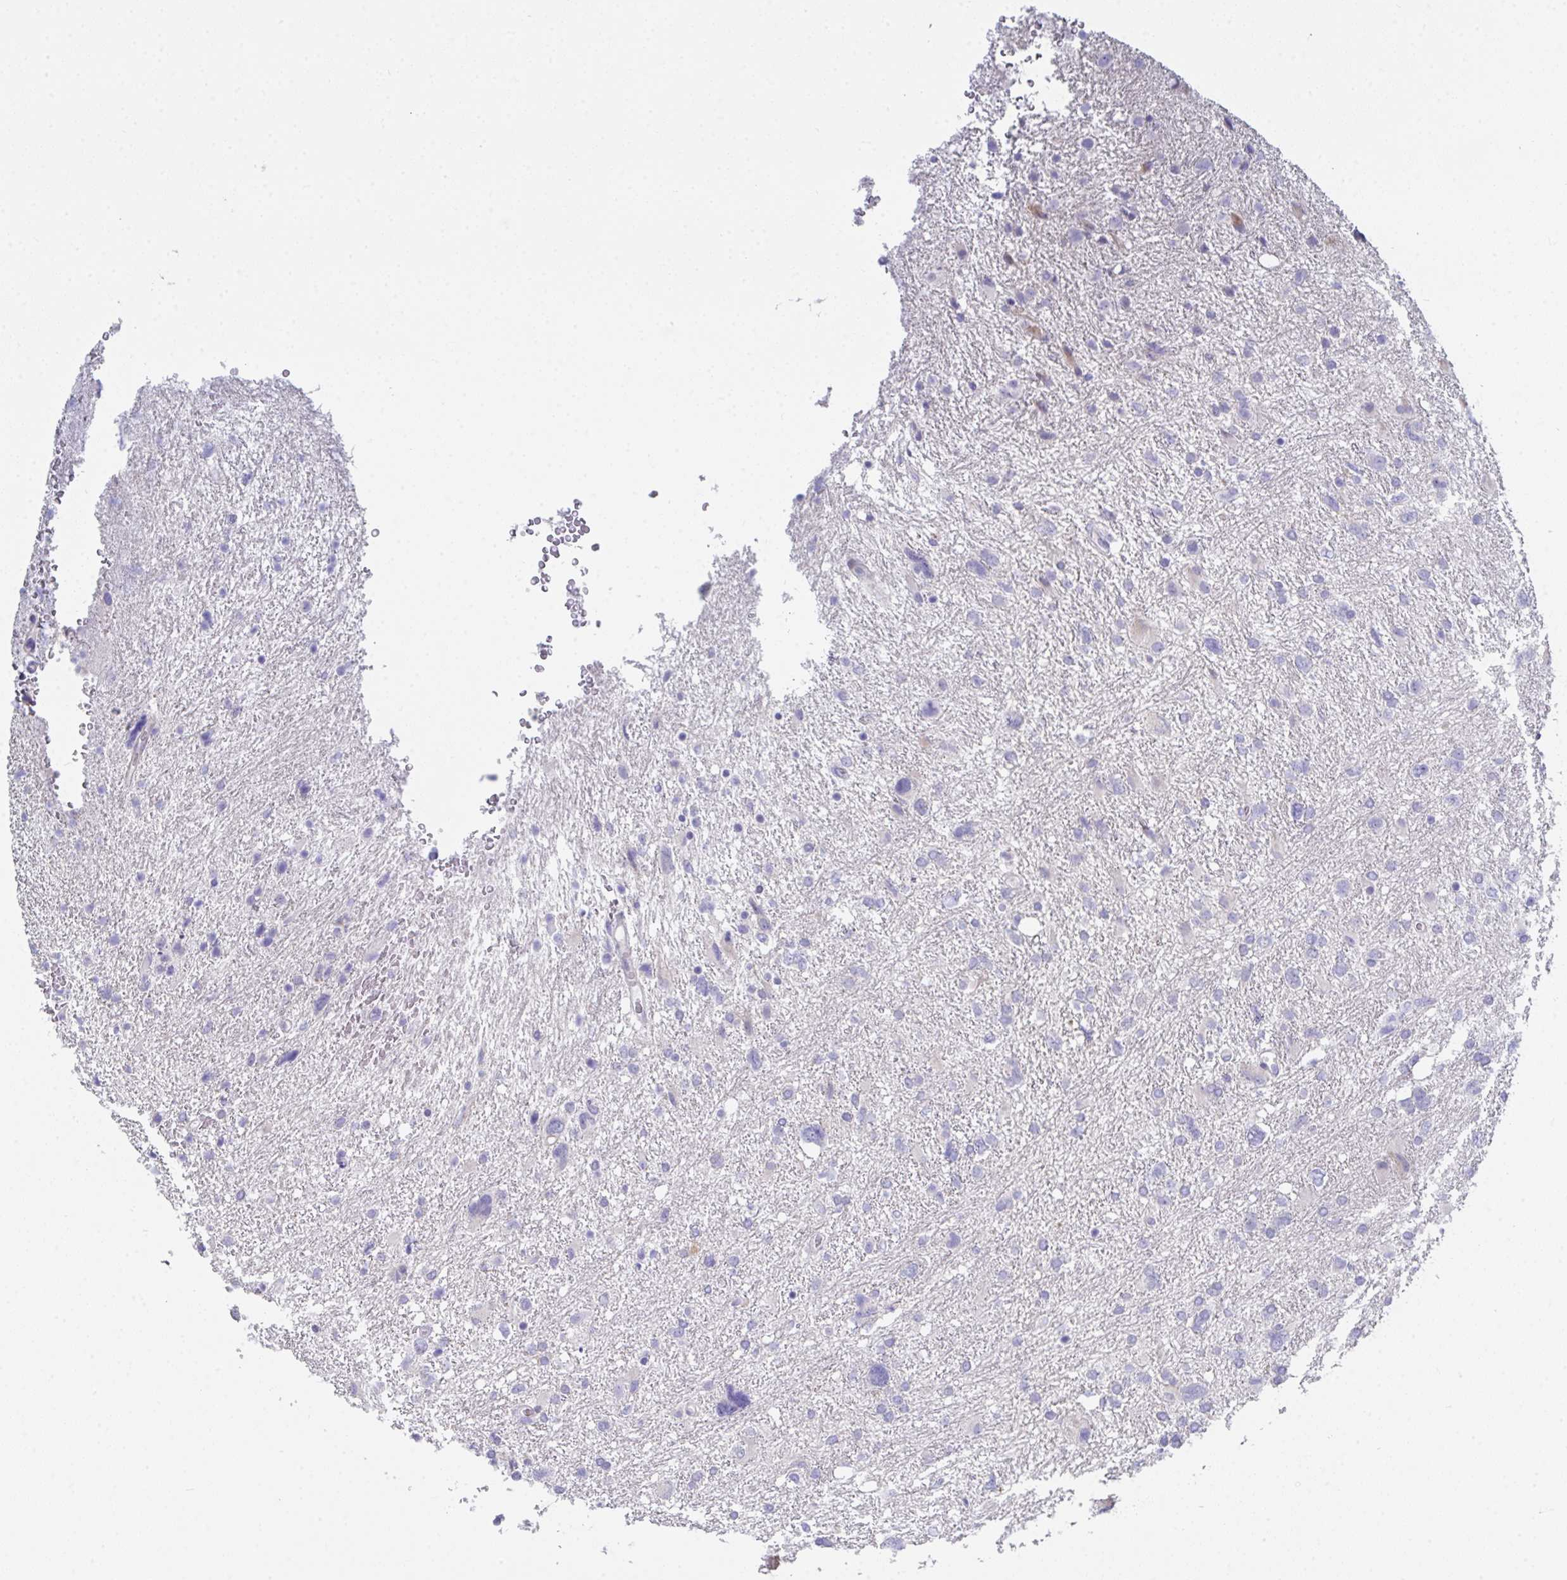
{"staining": {"intensity": "negative", "quantity": "none", "location": "none"}, "tissue": "glioma", "cell_type": "Tumor cells", "image_type": "cancer", "snomed": [{"axis": "morphology", "description": "Glioma, malignant, High grade"}, {"axis": "topography", "description": "Brain"}], "caption": "IHC photomicrograph of neoplastic tissue: glioma stained with DAB (3,3'-diaminobenzidine) reveals no significant protein expression in tumor cells.", "gene": "FBXO47", "patient": {"sex": "male", "age": 61}}